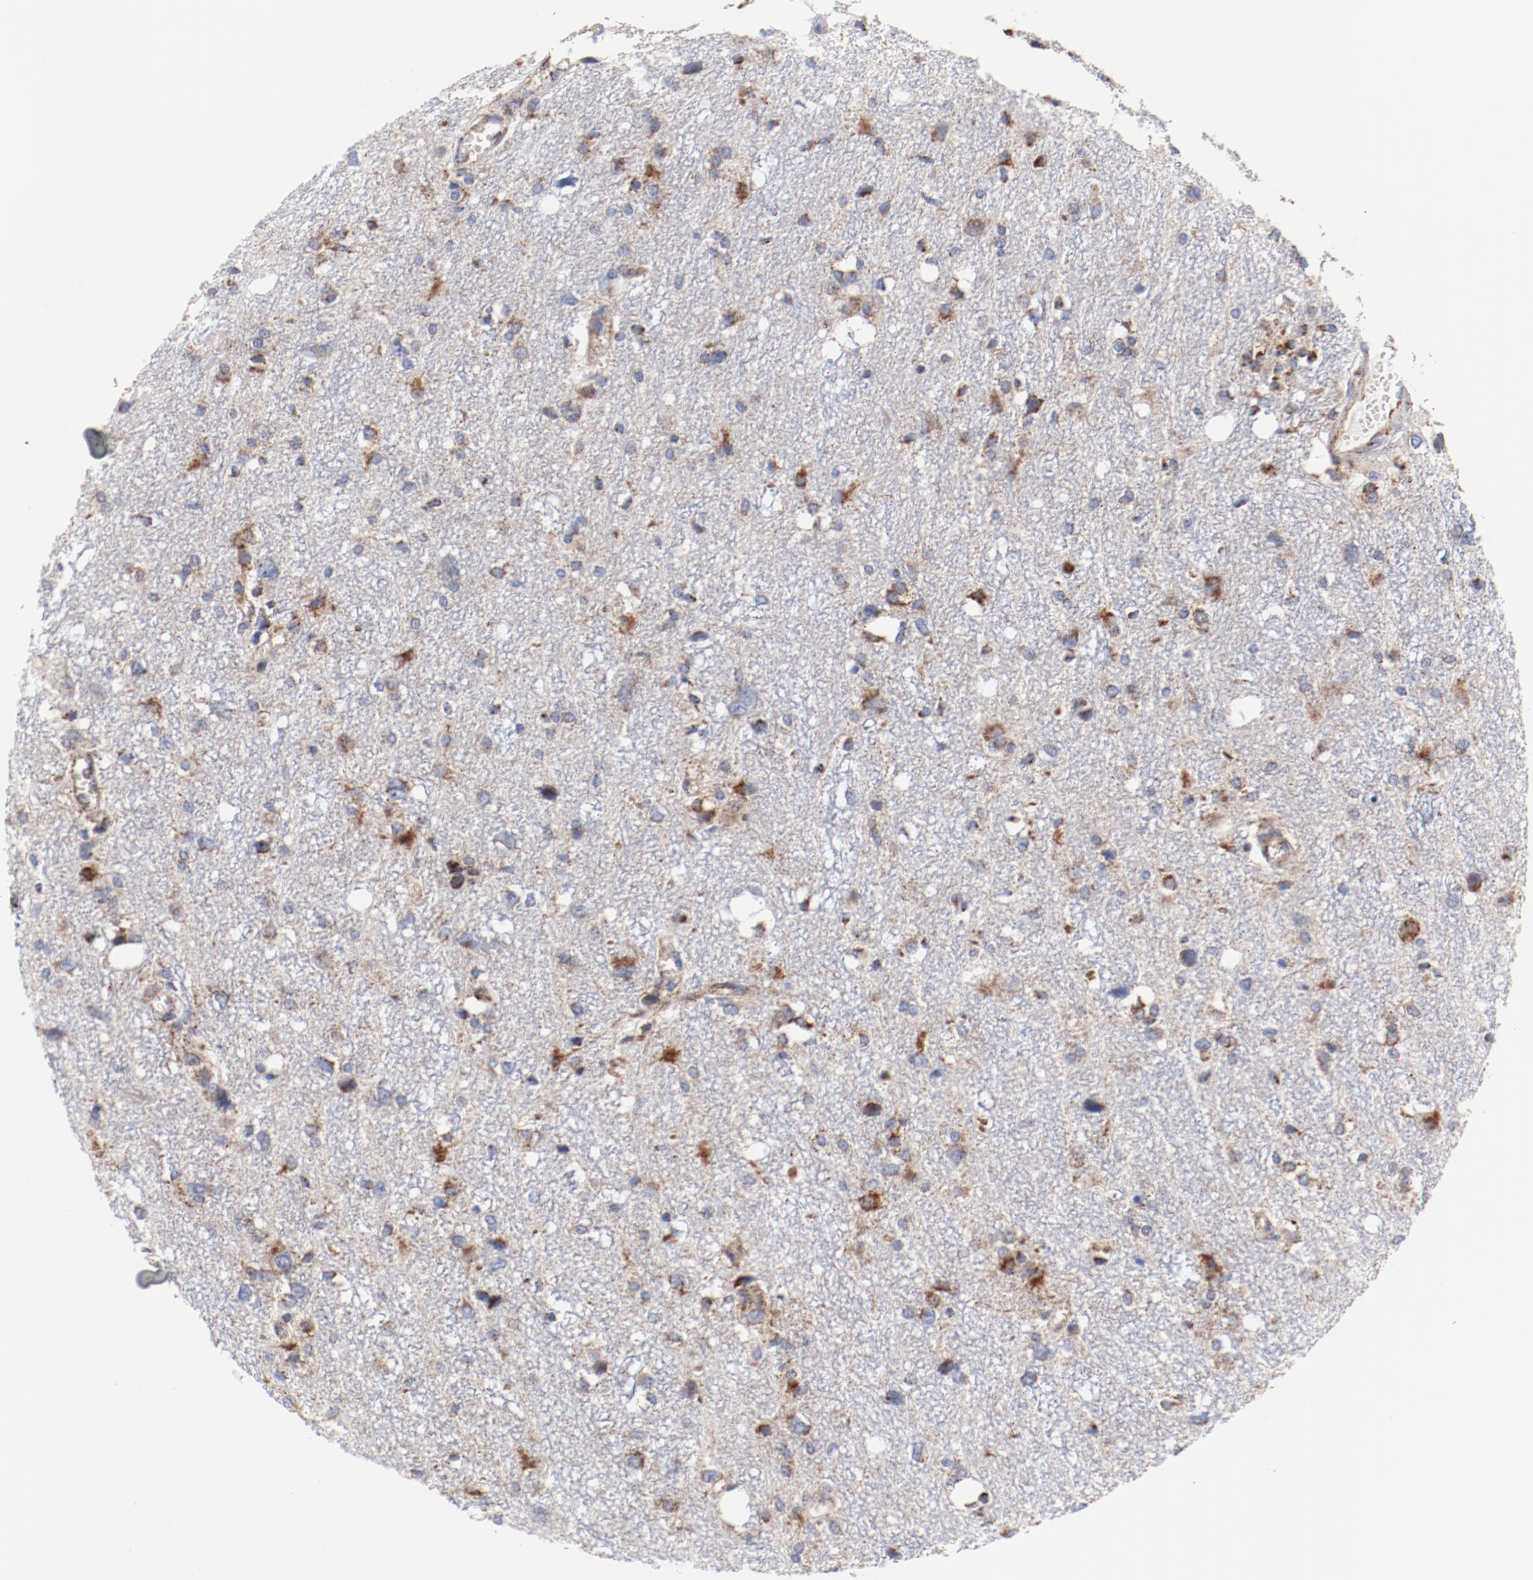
{"staining": {"intensity": "moderate", "quantity": "<25%", "location": "cytoplasmic/membranous"}, "tissue": "glioma", "cell_type": "Tumor cells", "image_type": "cancer", "snomed": [{"axis": "morphology", "description": "Glioma, malignant, High grade"}, {"axis": "topography", "description": "Brain"}], "caption": "Protein expression analysis of high-grade glioma (malignant) shows moderate cytoplasmic/membranous staining in about <25% of tumor cells.", "gene": "NDUFV2", "patient": {"sex": "female", "age": 59}}